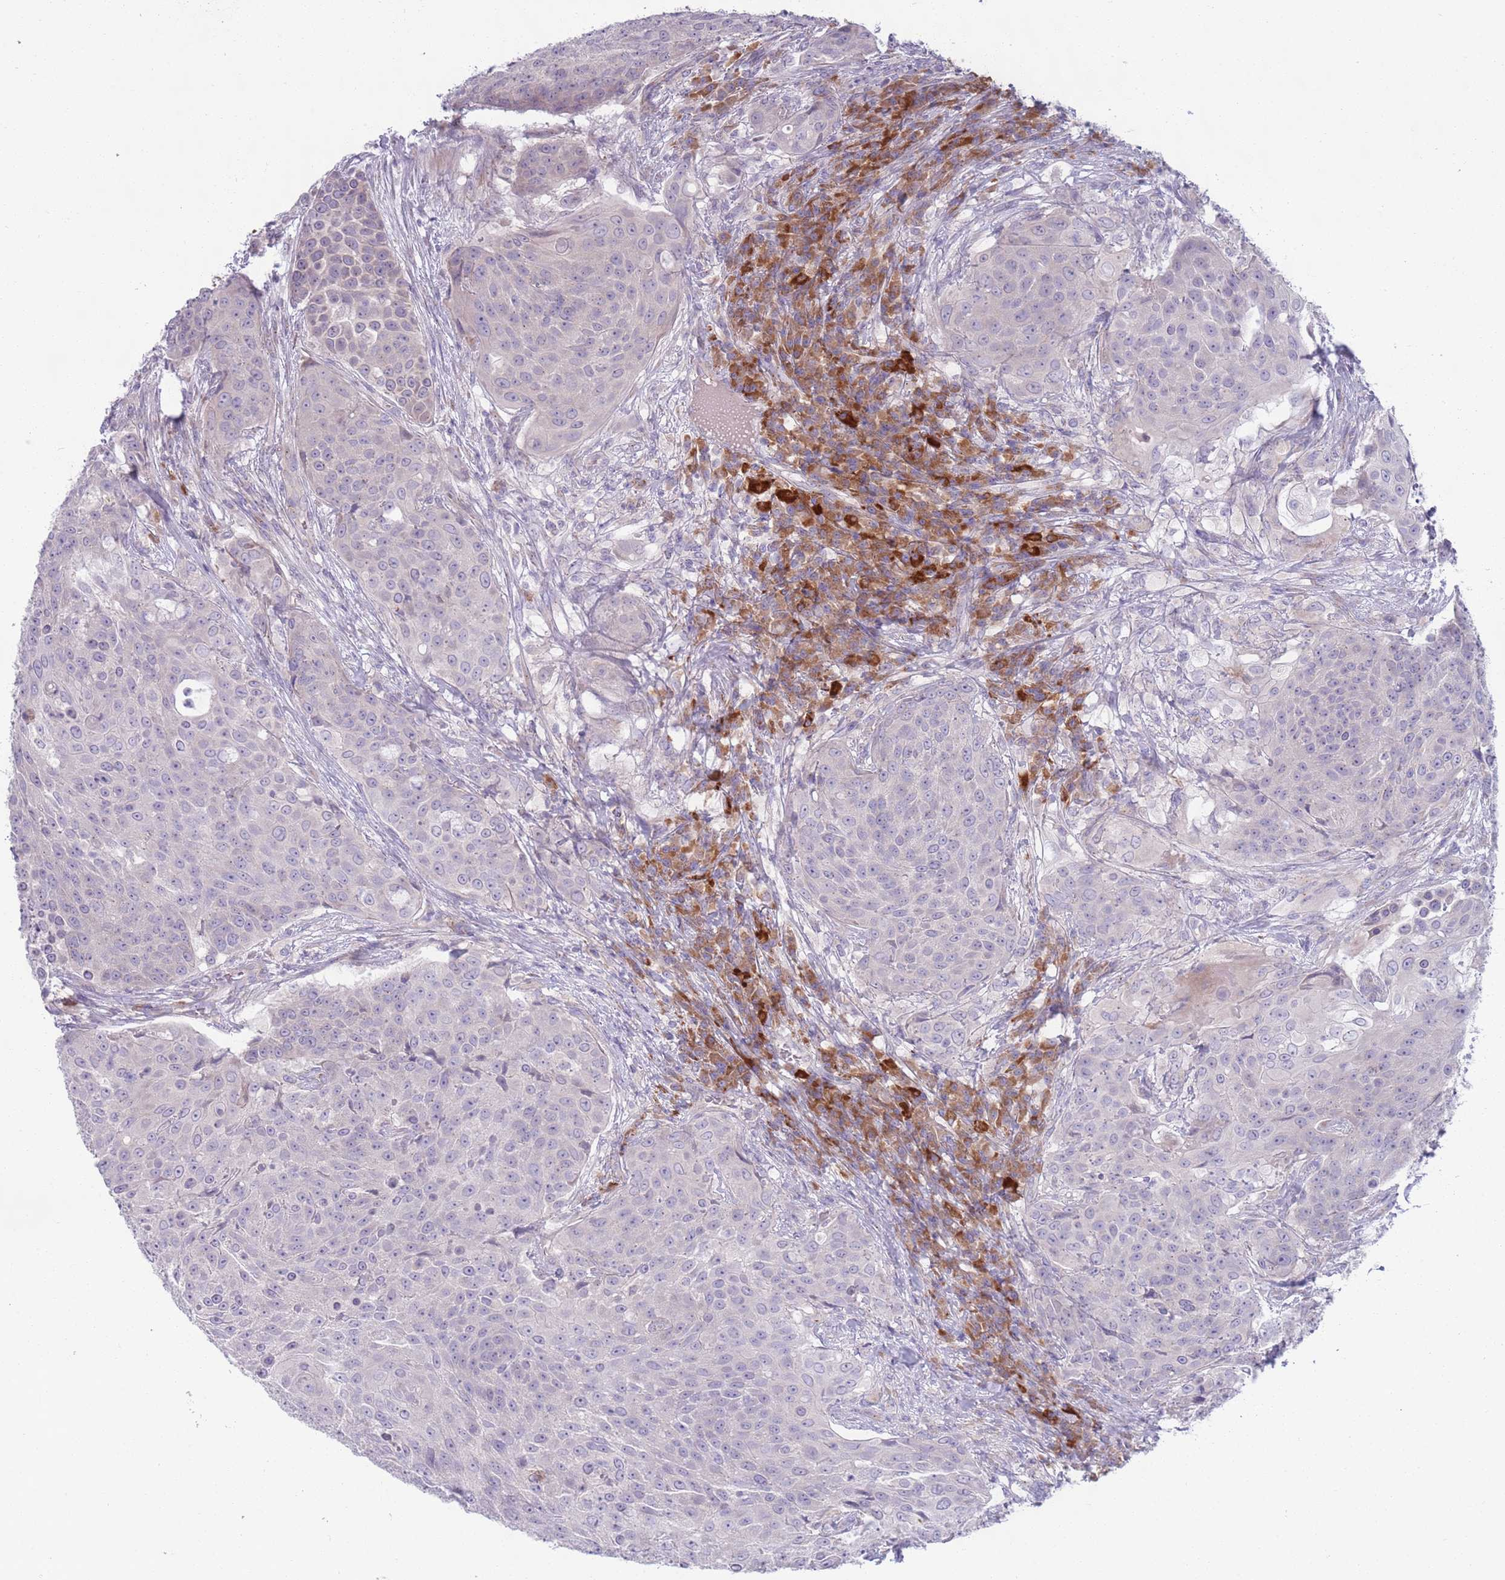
{"staining": {"intensity": "negative", "quantity": "none", "location": "none"}, "tissue": "urothelial cancer", "cell_type": "Tumor cells", "image_type": "cancer", "snomed": [{"axis": "morphology", "description": "Urothelial carcinoma, High grade"}, {"axis": "topography", "description": "Urinary bladder"}], "caption": "Immunohistochemistry (IHC) histopathology image of urothelial cancer stained for a protein (brown), which shows no expression in tumor cells. Brightfield microscopy of immunohistochemistry (IHC) stained with DAB (brown) and hematoxylin (blue), captured at high magnification.", "gene": "LTB", "patient": {"sex": "female", "age": 63}}